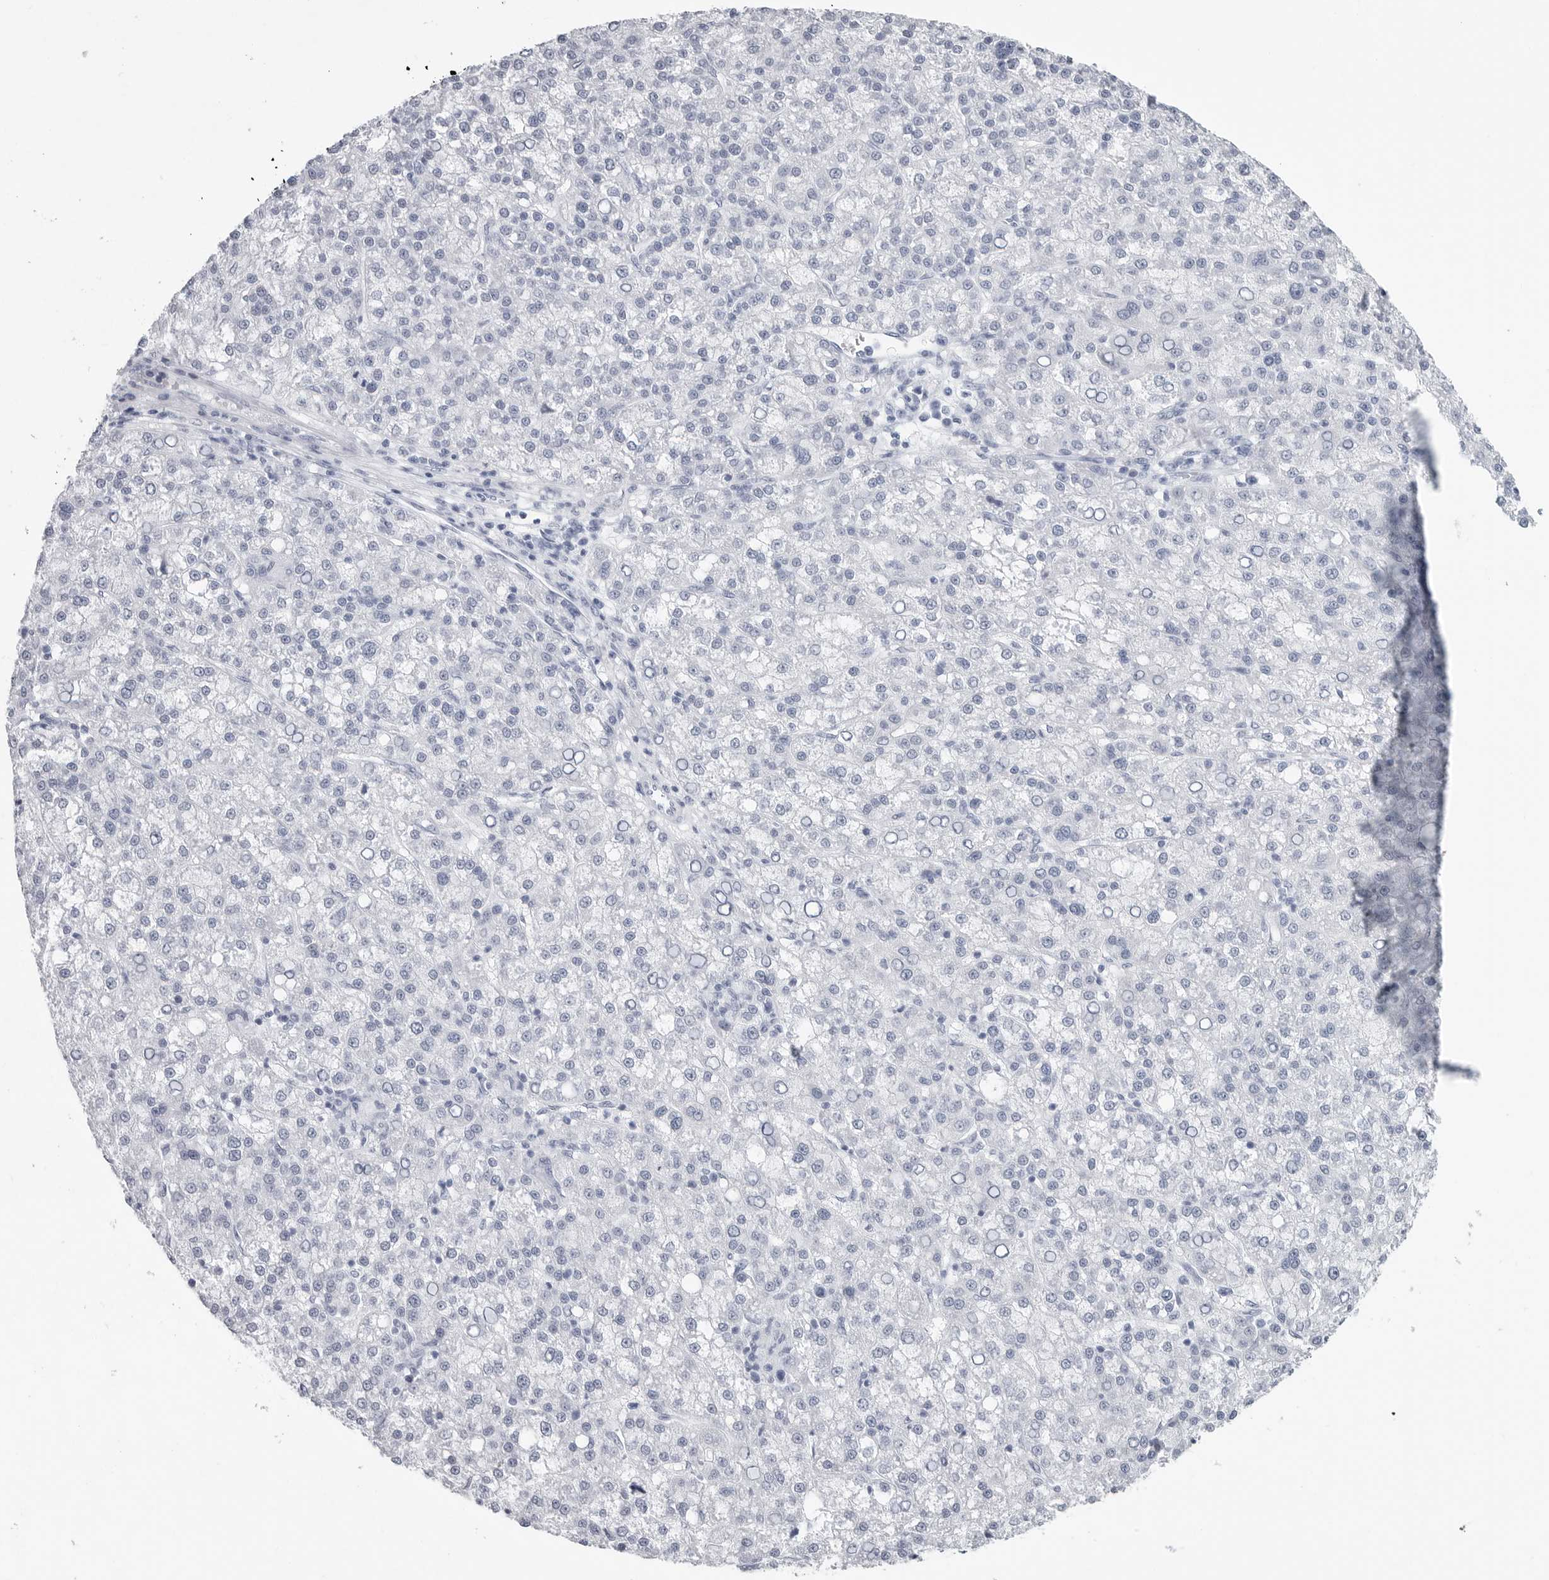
{"staining": {"intensity": "negative", "quantity": "none", "location": "none"}, "tissue": "liver cancer", "cell_type": "Tumor cells", "image_type": "cancer", "snomed": [{"axis": "morphology", "description": "Carcinoma, Hepatocellular, NOS"}, {"axis": "topography", "description": "Liver"}], "caption": "Immunohistochemical staining of liver hepatocellular carcinoma displays no significant staining in tumor cells.", "gene": "CSH1", "patient": {"sex": "female", "age": 58}}